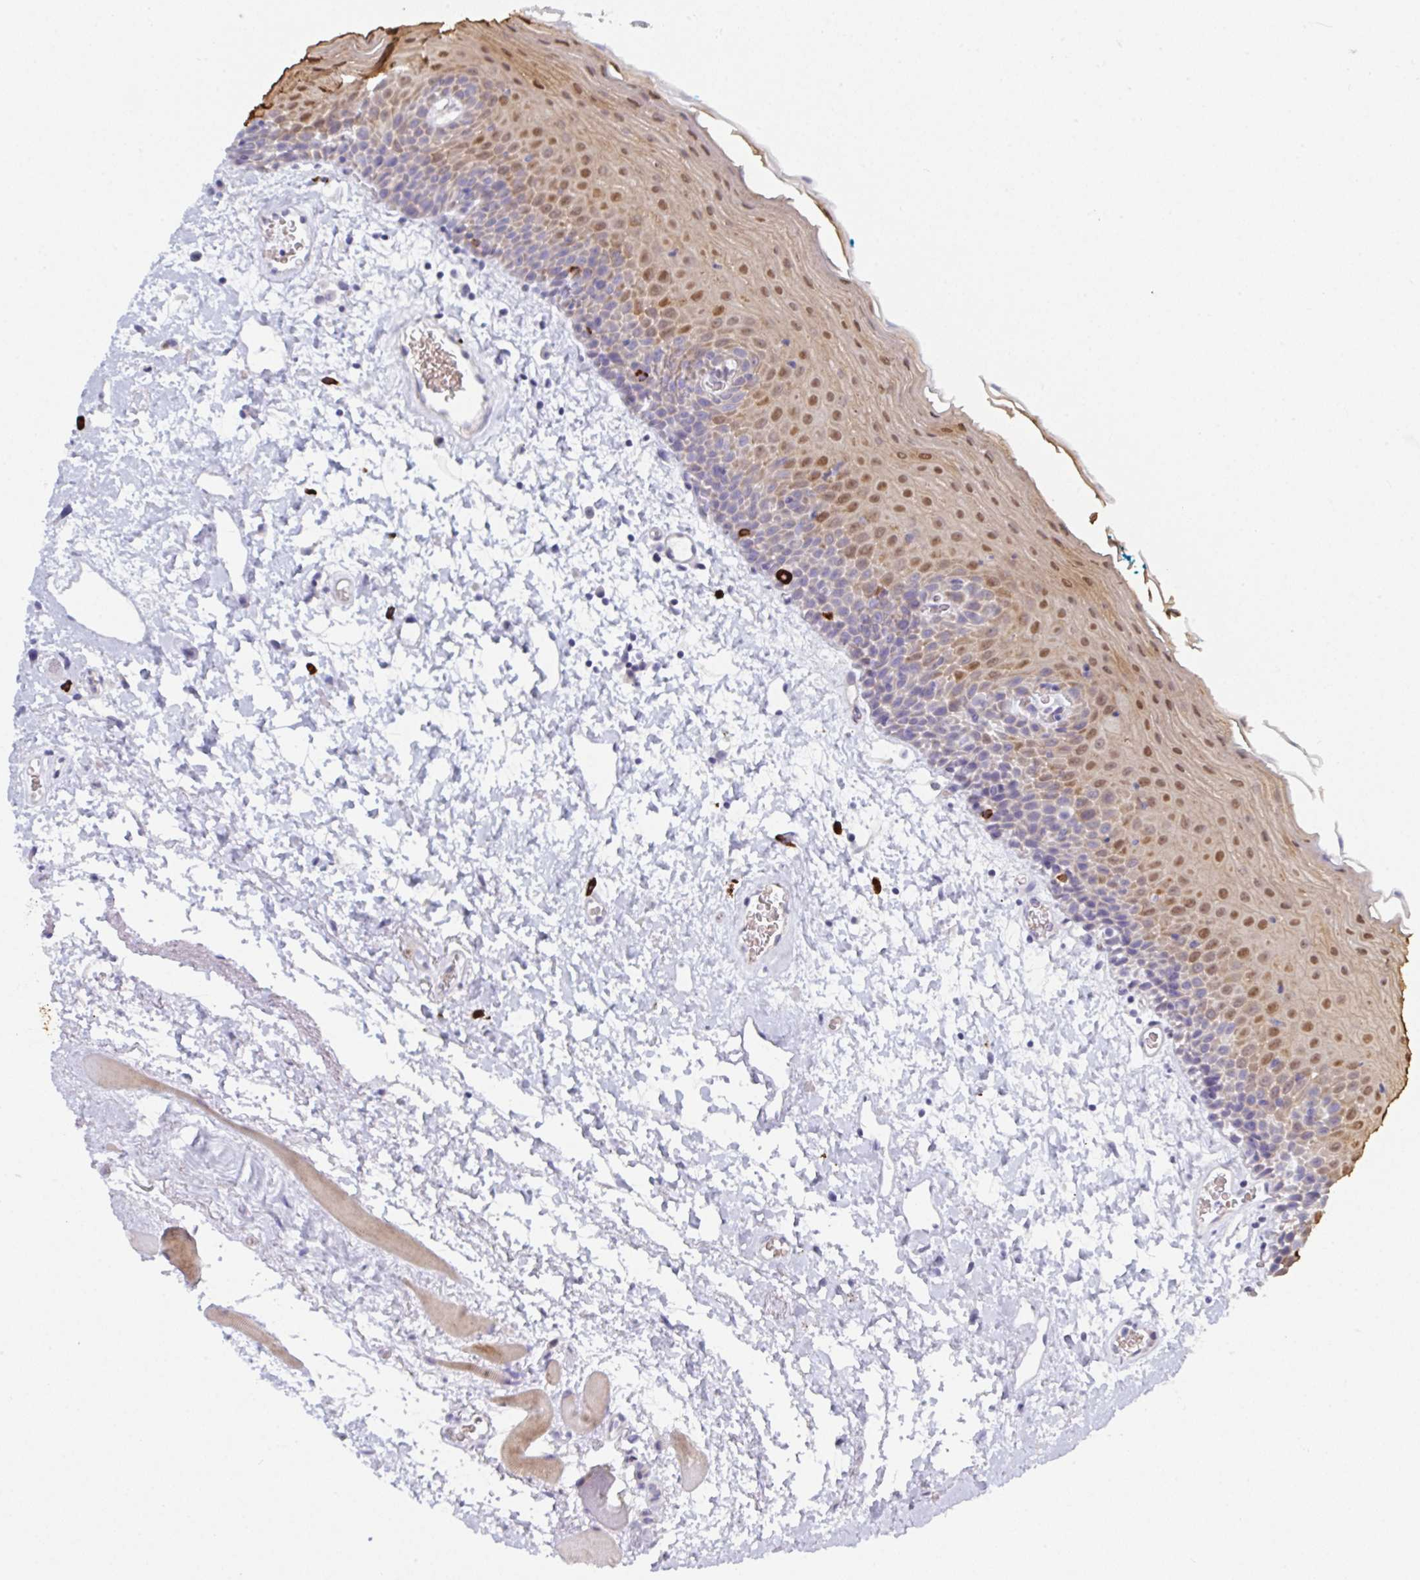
{"staining": {"intensity": "moderate", "quantity": "25%-75%", "location": "nuclear"}, "tissue": "oral mucosa", "cell_type": "Squamous epithelial cells", "image_type": "normal", "snomed": [{"axis": "morphology", "description": "Normal tissue, NOS"}, {"axis": "topography", "description": "Oral tissue"}], "caption": "IHC photomicrograph of unremarkable oral mucosa: human oral mucosa stained using immunohistochemistry (IHC) demonstrates medium levels of moderate protein expression localized specifically in the nuclear of squamous epithelial cells, appearing as a nuclear brown color.", "gene": "ZNF684", "patient": {"sex": "female", "age": 82}}